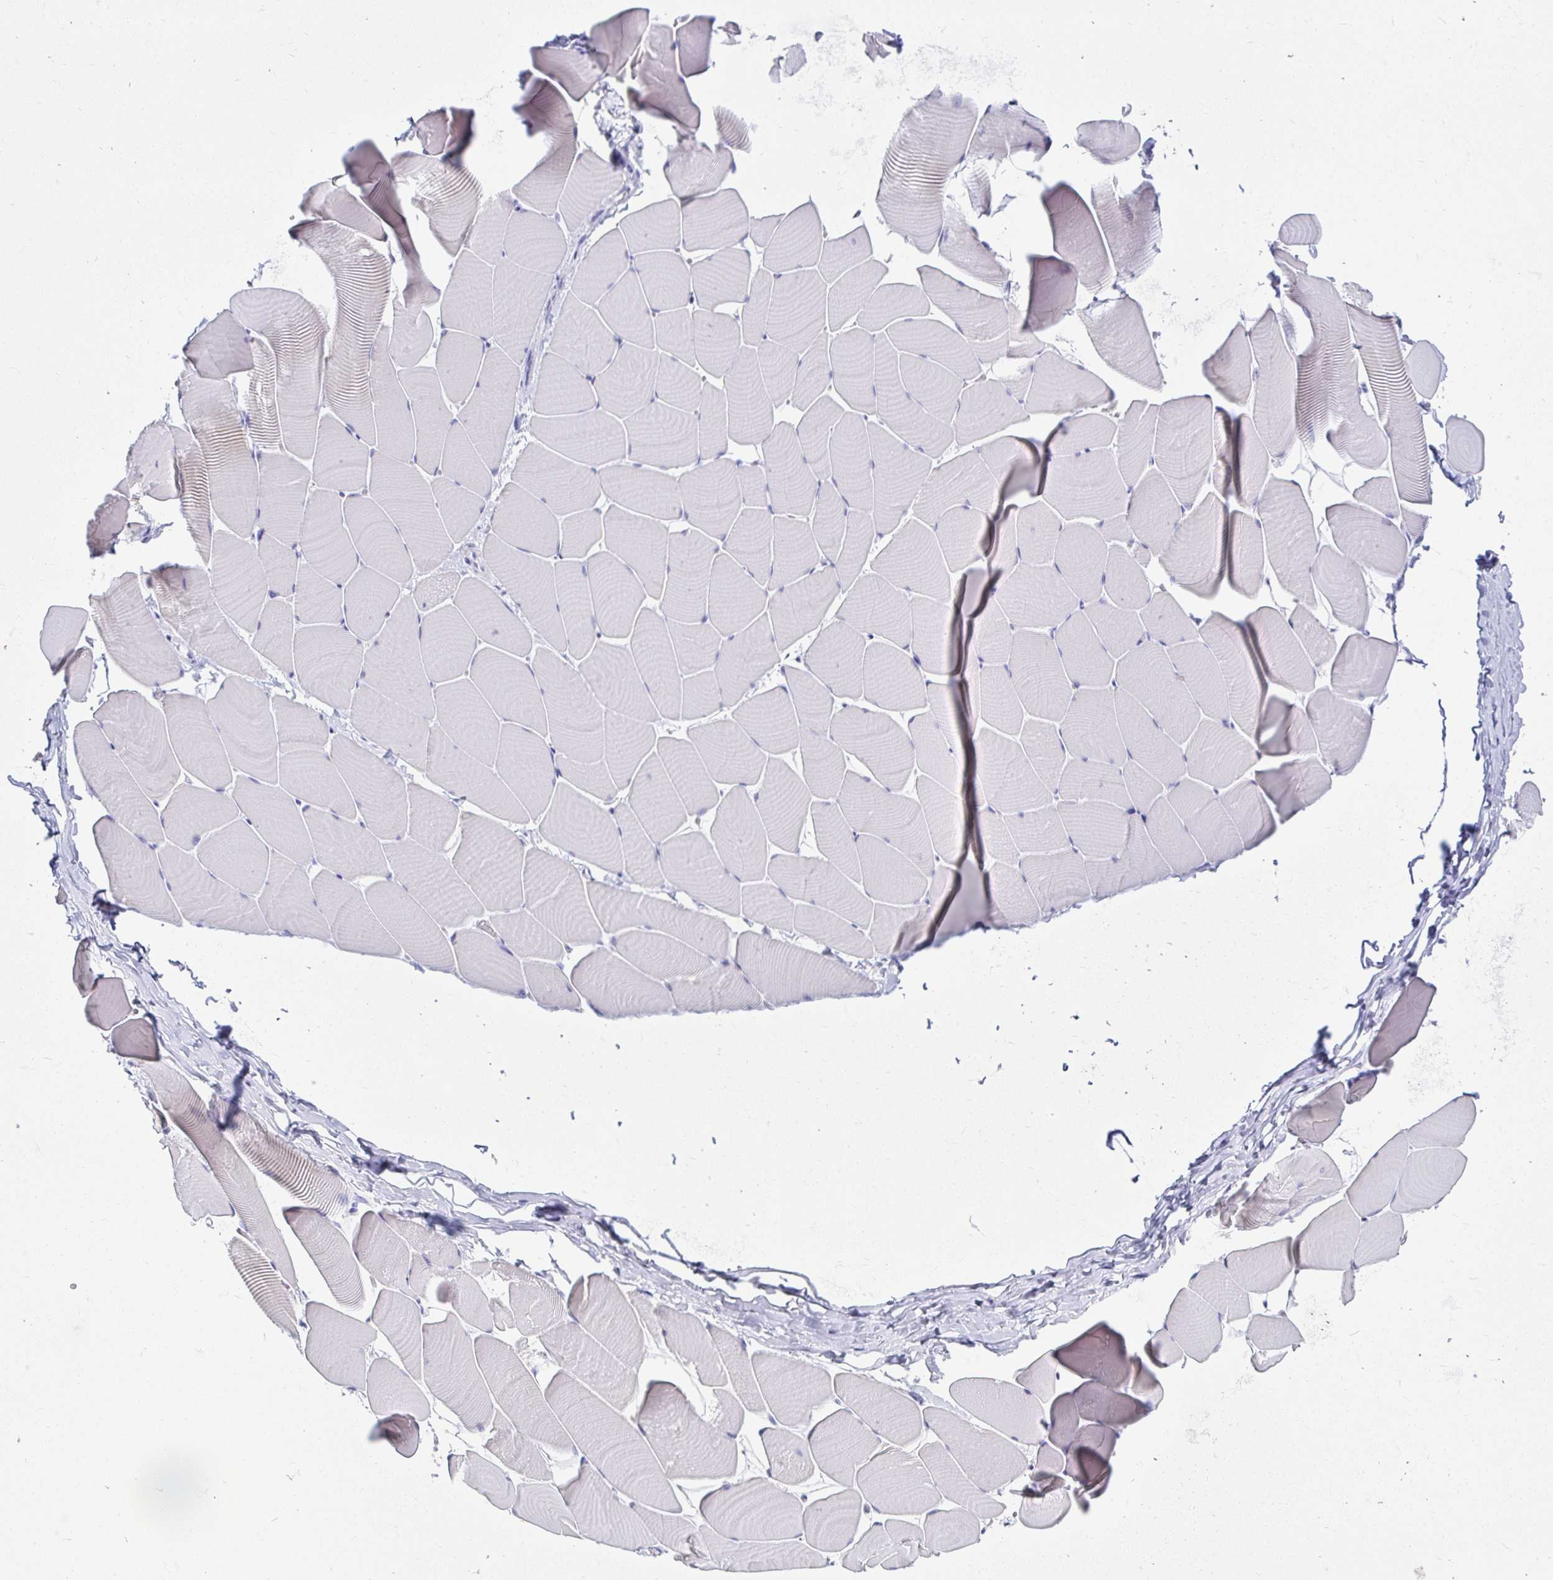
{"staining": {"intensity": "negative", "quantity": "none", "location": "none"}, "tissue": "skeletal muscle", "cell_type": "Myocytes", "image_type": "normal", "snomed": [{"axis": "morphology", "description": "Normal tissue, NOS"}, {"axis": "topography", "description": "Skeletal muscle"}], "caption": "The photomicrograph shows no significant positivity in myocytes of skeletal muscle. (DAB (3,3'-diaminobenzidine) immunohistochemistry (IHC) visualized using brightfield microscopy, high magnification).", "gene": "ZPBP2", "patient": {"sex": "male", "age": 25}}